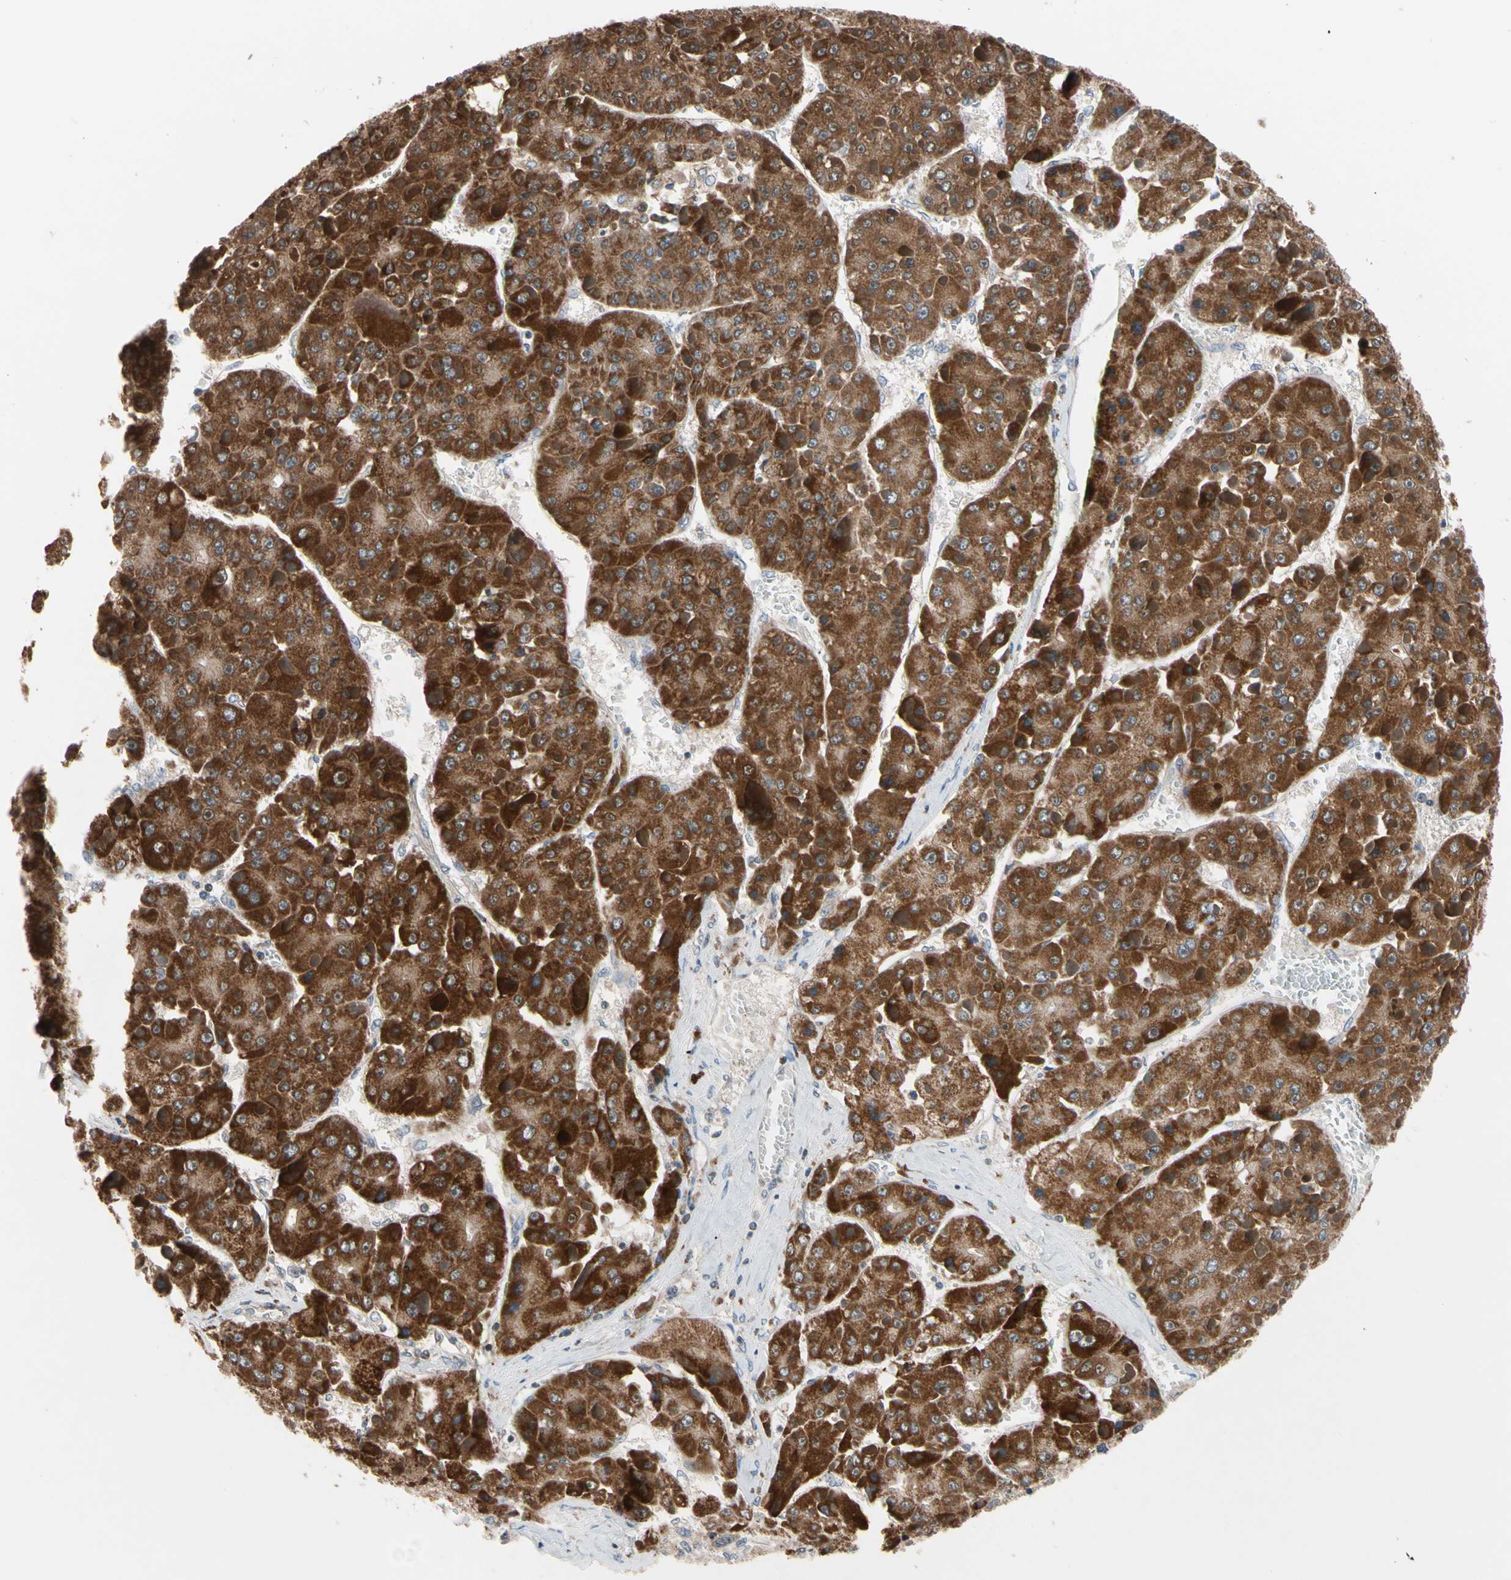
{"staining": {"intensity": "strong", "quantity": ">75%", "location": "cytoplasmic/membranous"}, "tissue": "liver cancer", "cell_type": "Tumor cells", "image_type": "cancer", "snomed": [{"axis": "morphology", "description": "Carcinoma, Hepatocellular, NOS"}, {"axis": "topography", "description": "Liver"}], "caption": "This image demonstrates IHC staining of hepatocellular carcinoma (liver), with high strong cytoplasmic/membranous staining in approximately >75% of tumor cells.", "gene": "MTHFS", "patient": {"sex": "female", "age": 73}}